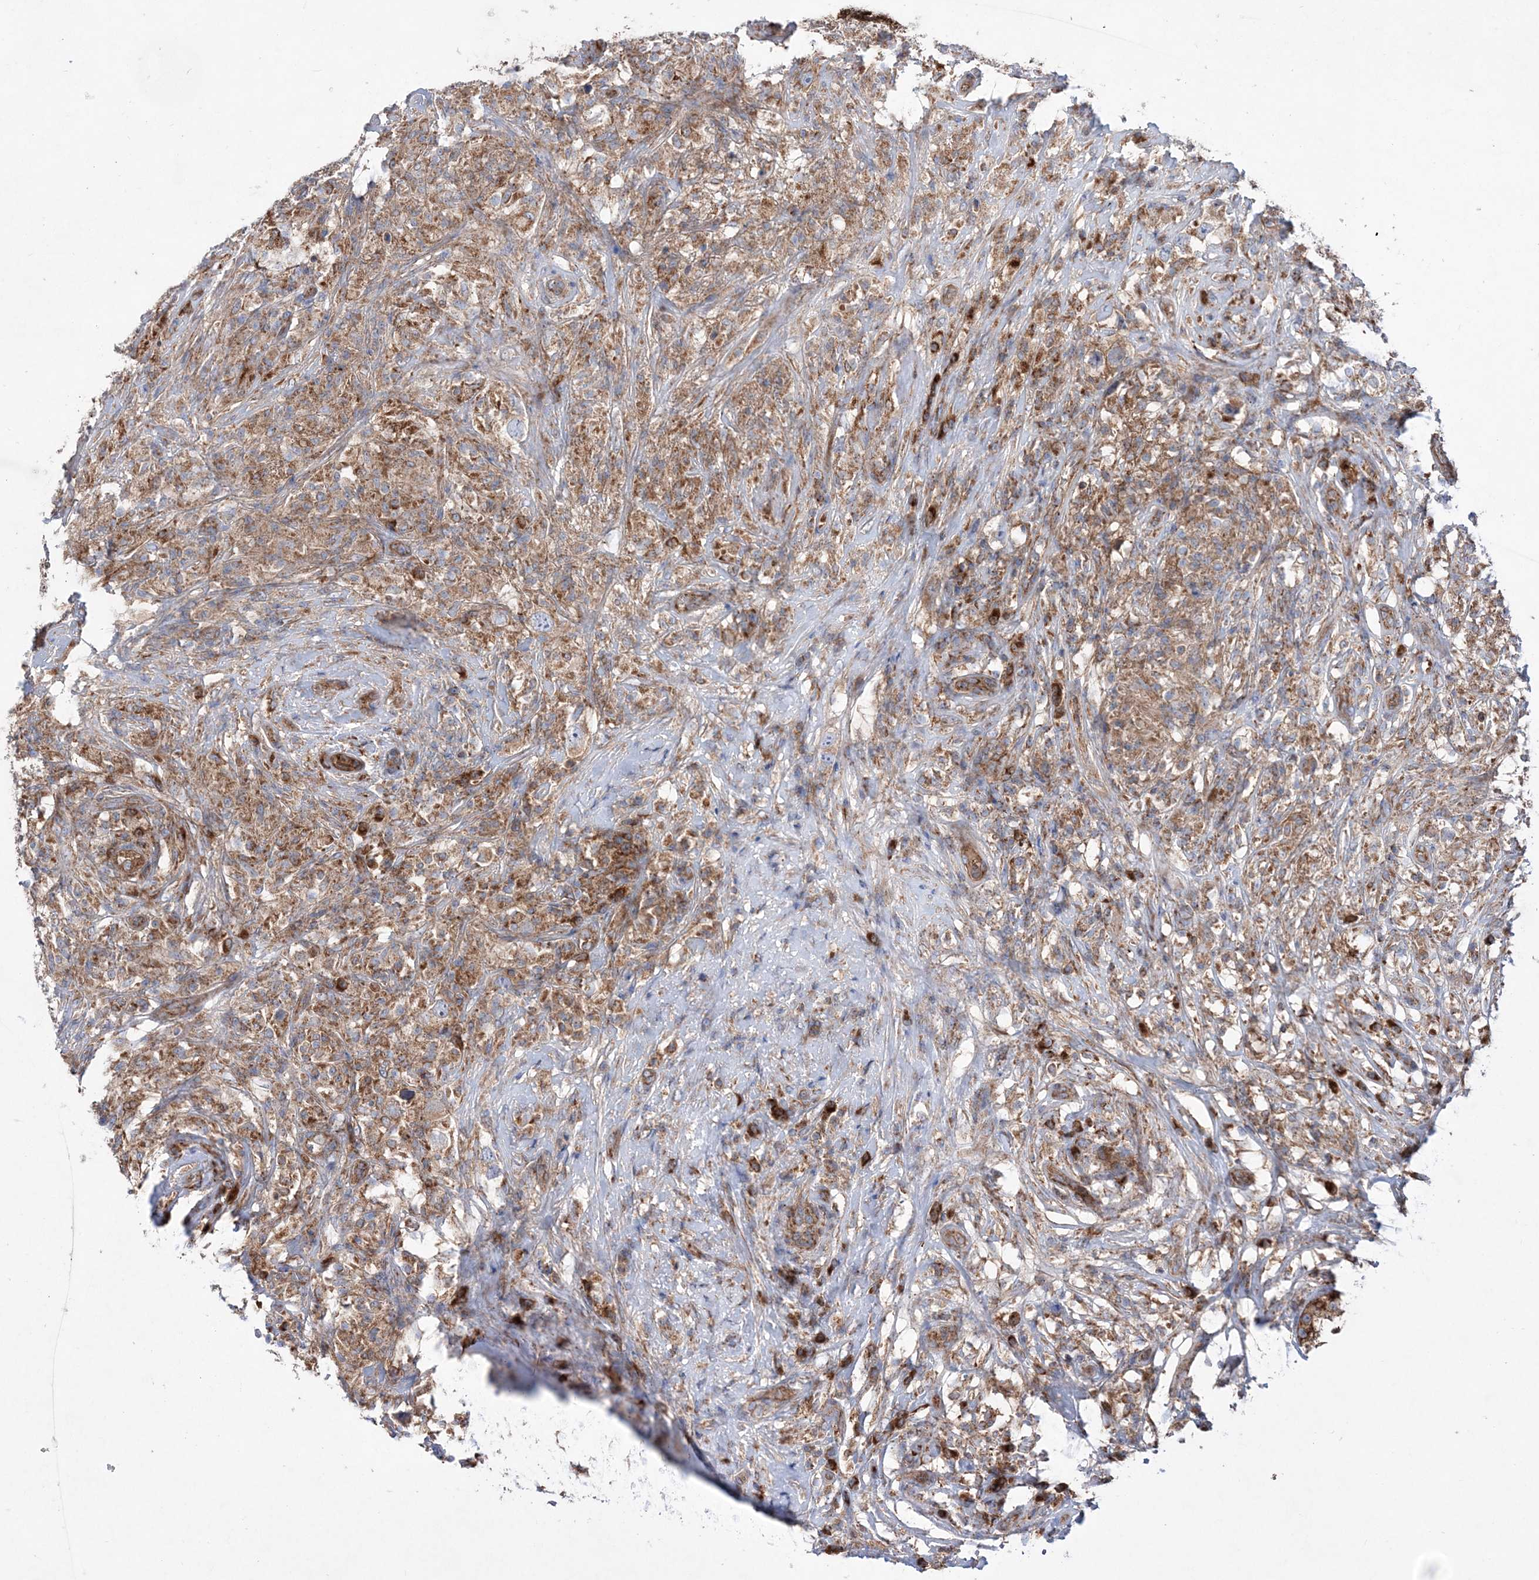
{"staining": {"intensity": "moderate", "quantity": ">75%", "location": "cytoplasmic/membranous"}, "tissue": "testis cancer", "cell_type": "Tumor cells", "image_type": "cancer", "snomed": [{"axis": "morphology", "description": "Seminoma, NOS"}, {"axis": "topography", "description": "Testis"}], "caption": "A histopathology image of human seminoma (testis) stained for a protein demonstrates moderate cytoplasmic/membranous brown staining in tumor cells. (DAB (3,3'-diaminobenzidine) IHC, brown staining for protein, blue staining for nuclei).", "gene": "NGLY1", "patient": {"sex": "male", "age": 49}}